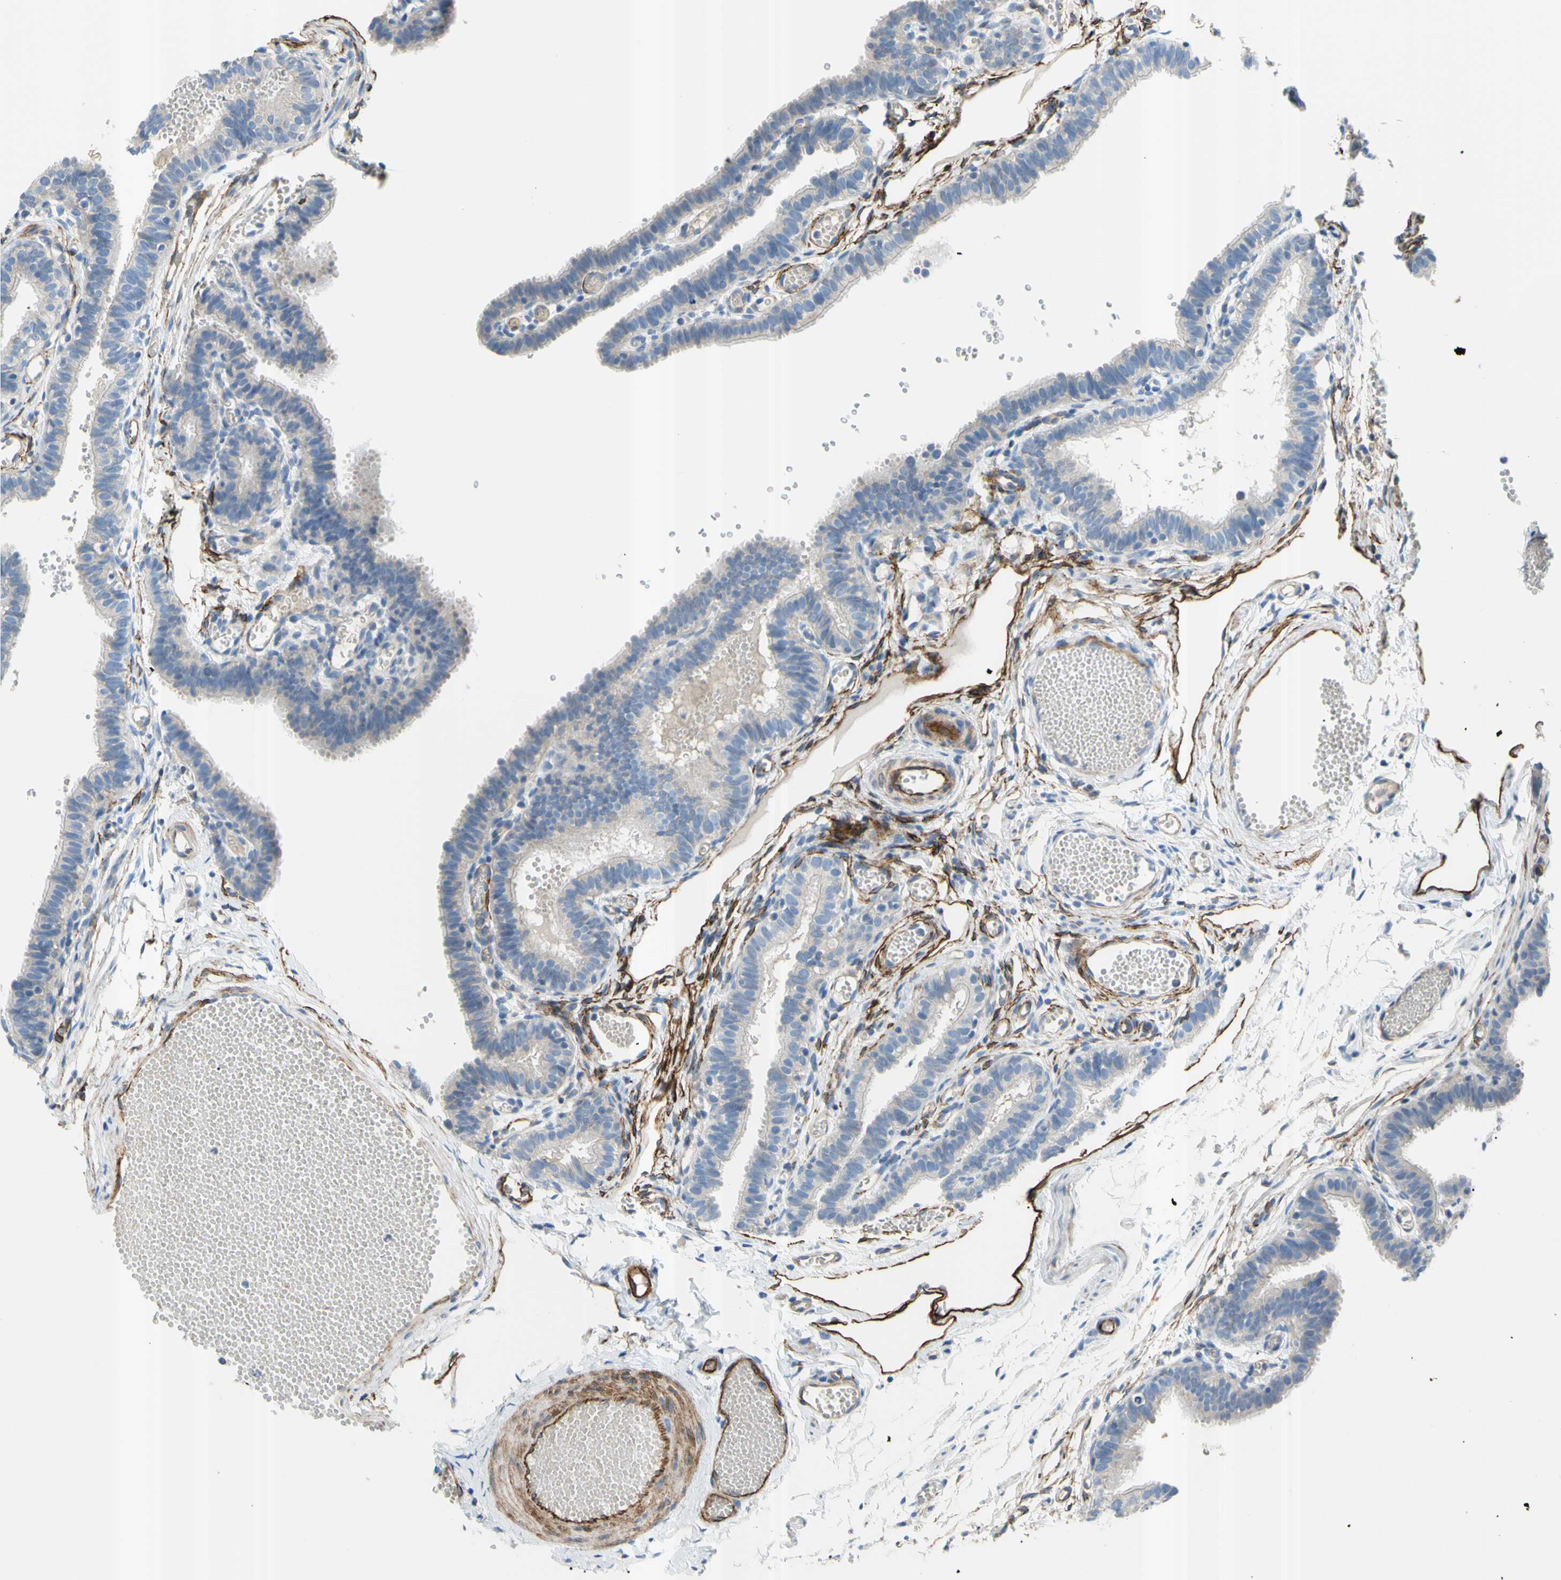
{"staining": {"intensity": "negative", "quantity": "none", "location": "none"}, "tissue": "fallopian tube", "cell_type": "Glandular cells", "image_type": "normal", "snomed": [{"axis": "morphology", "description": "Normal tissue, NOS"}, {"axis": "topography", "description": "Fallopian tube"}, {"axis": "topography", "description": "Placenta"}], "caption": "Immunohistochemistry (IHC) of normal human fallopian tube reveals no expression in glandular cells. Nuclei are stained in blue.", "gene": "PRRG2", "patient": {"sex": "female", "age": 34}}